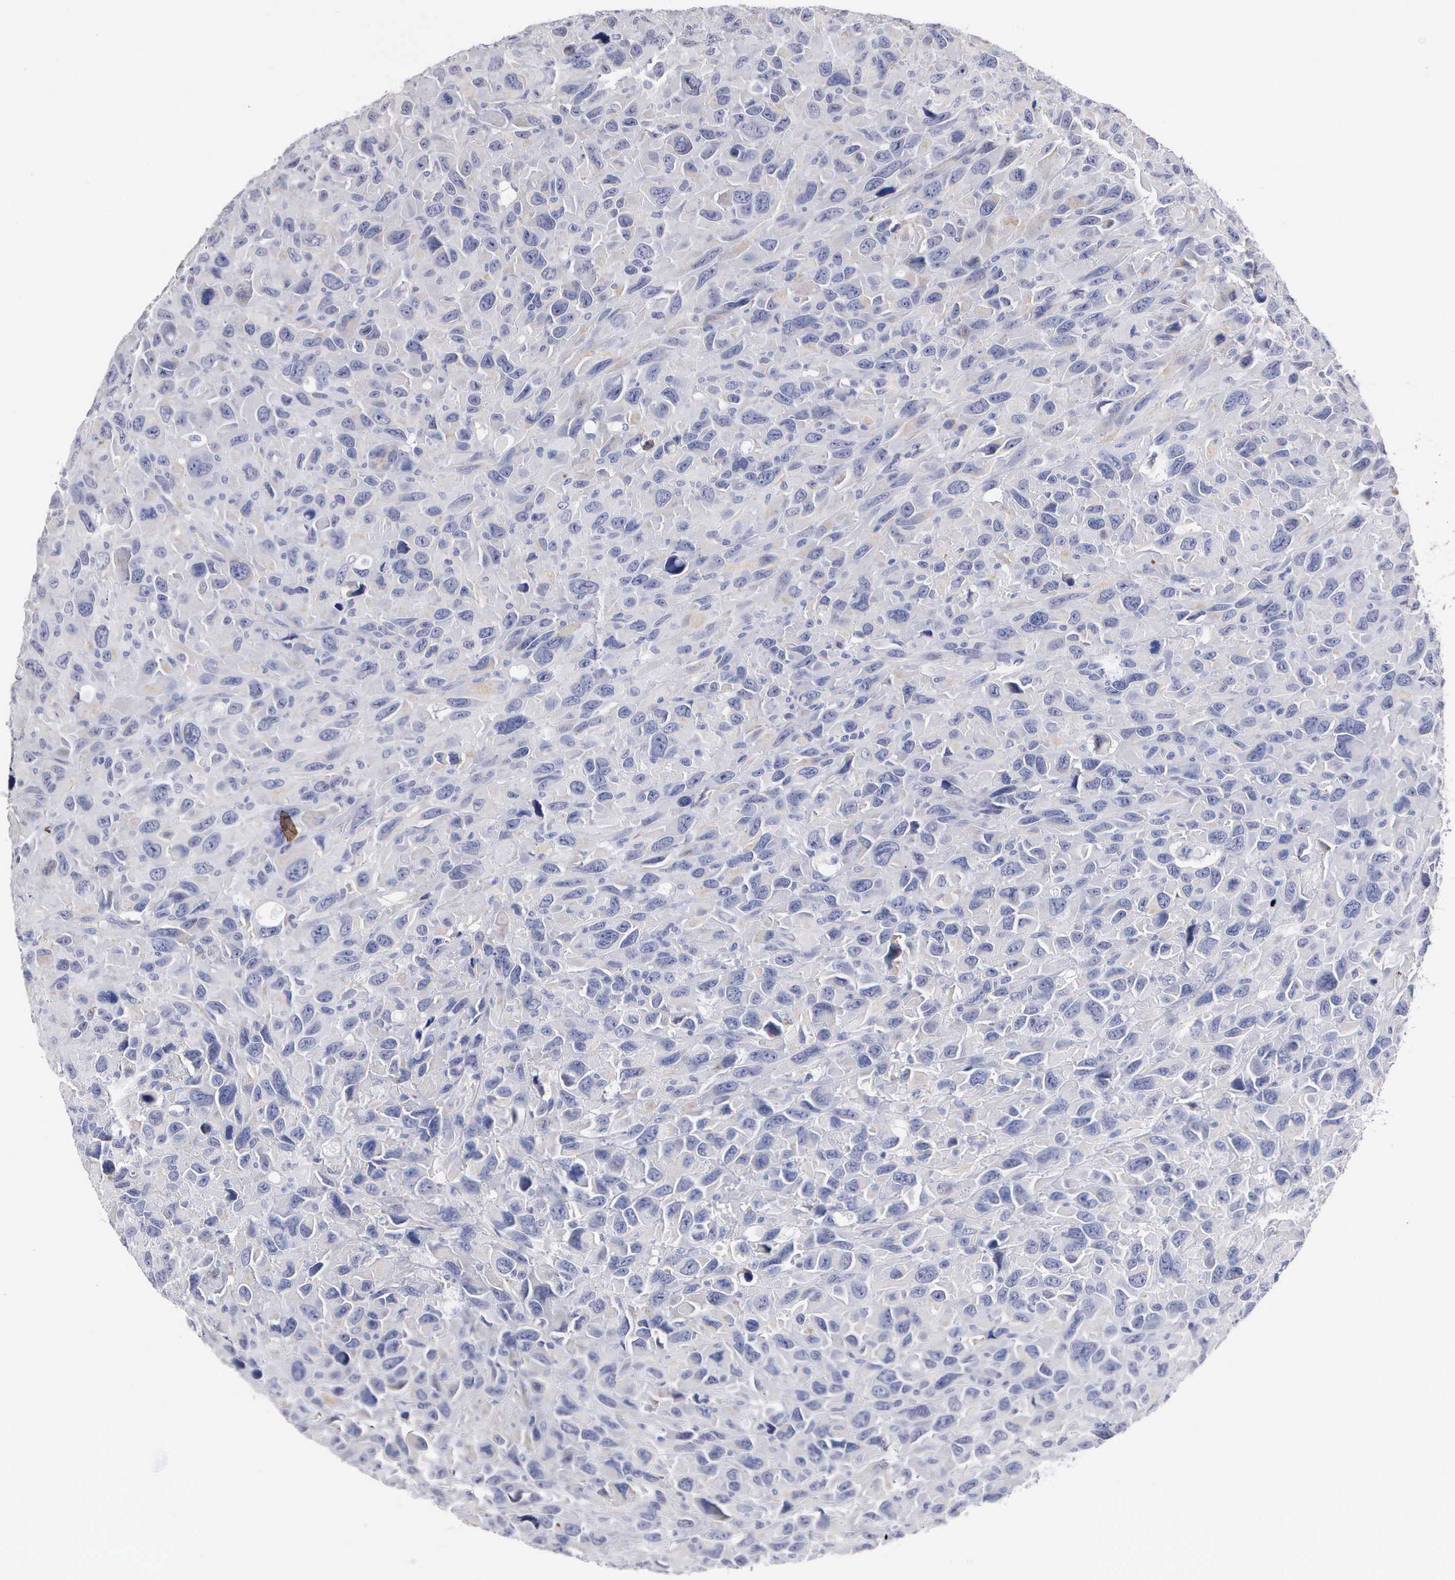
{"staining": {"intensity": "negative", "quantity": "none", "location": "none"}, "tissue": "renal cancer", "cell_type": "Tumor cells", "image_type": "cancer", "snomed": [{"axis": "morphology", "description": "Adenocarcinoma, NOS"}, {"axis": "topography", "description": "Kidney"}], "caption": "Renal cancer was stained to show a protein in brown. There is no significant positivity in tumor cells.", "gene": "ELFN2", "patient": {"sex": "male", "age": 79}}